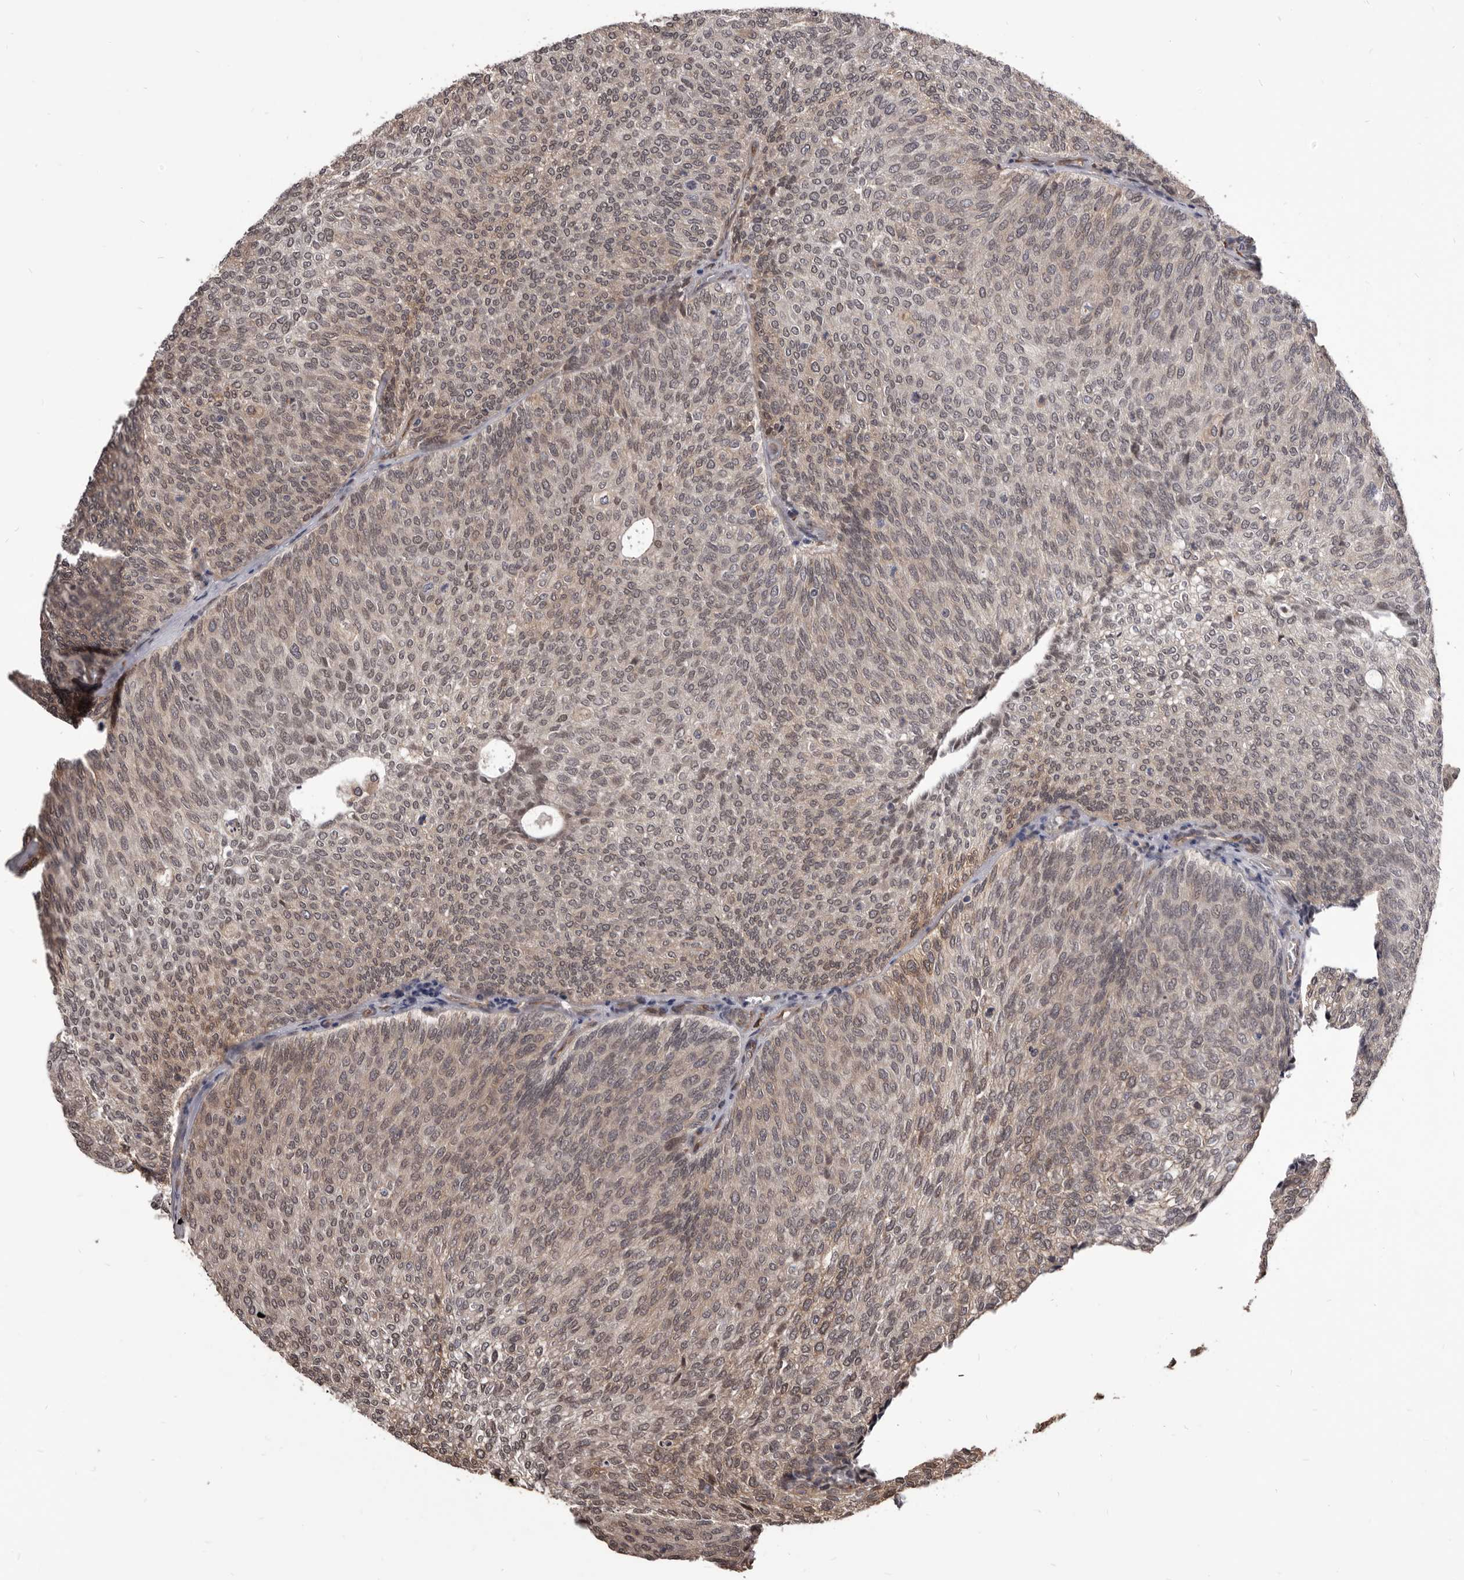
{"staining": {"intensity": "weak", "quantity": ">75%", "location": "cytoplasmic/membranous"}, "tissue": "urothelial cancer", "cell_type": "Tumor cells", "image_type": "cancer", "snomed": [{"axis": "morphology", "description": "Urothelial carcinoma, Low grade"}, {"axis": "topography", "description": "Urinary bladder"}], "caption": "Human urothelial cancer stained for a protein (brown) displays weak cytoplasmic/membranous positive expression in approximately >75% of tumor cells.", "gene": "ADAMTS20", "patient": {"sex": "female", "age": 79}}